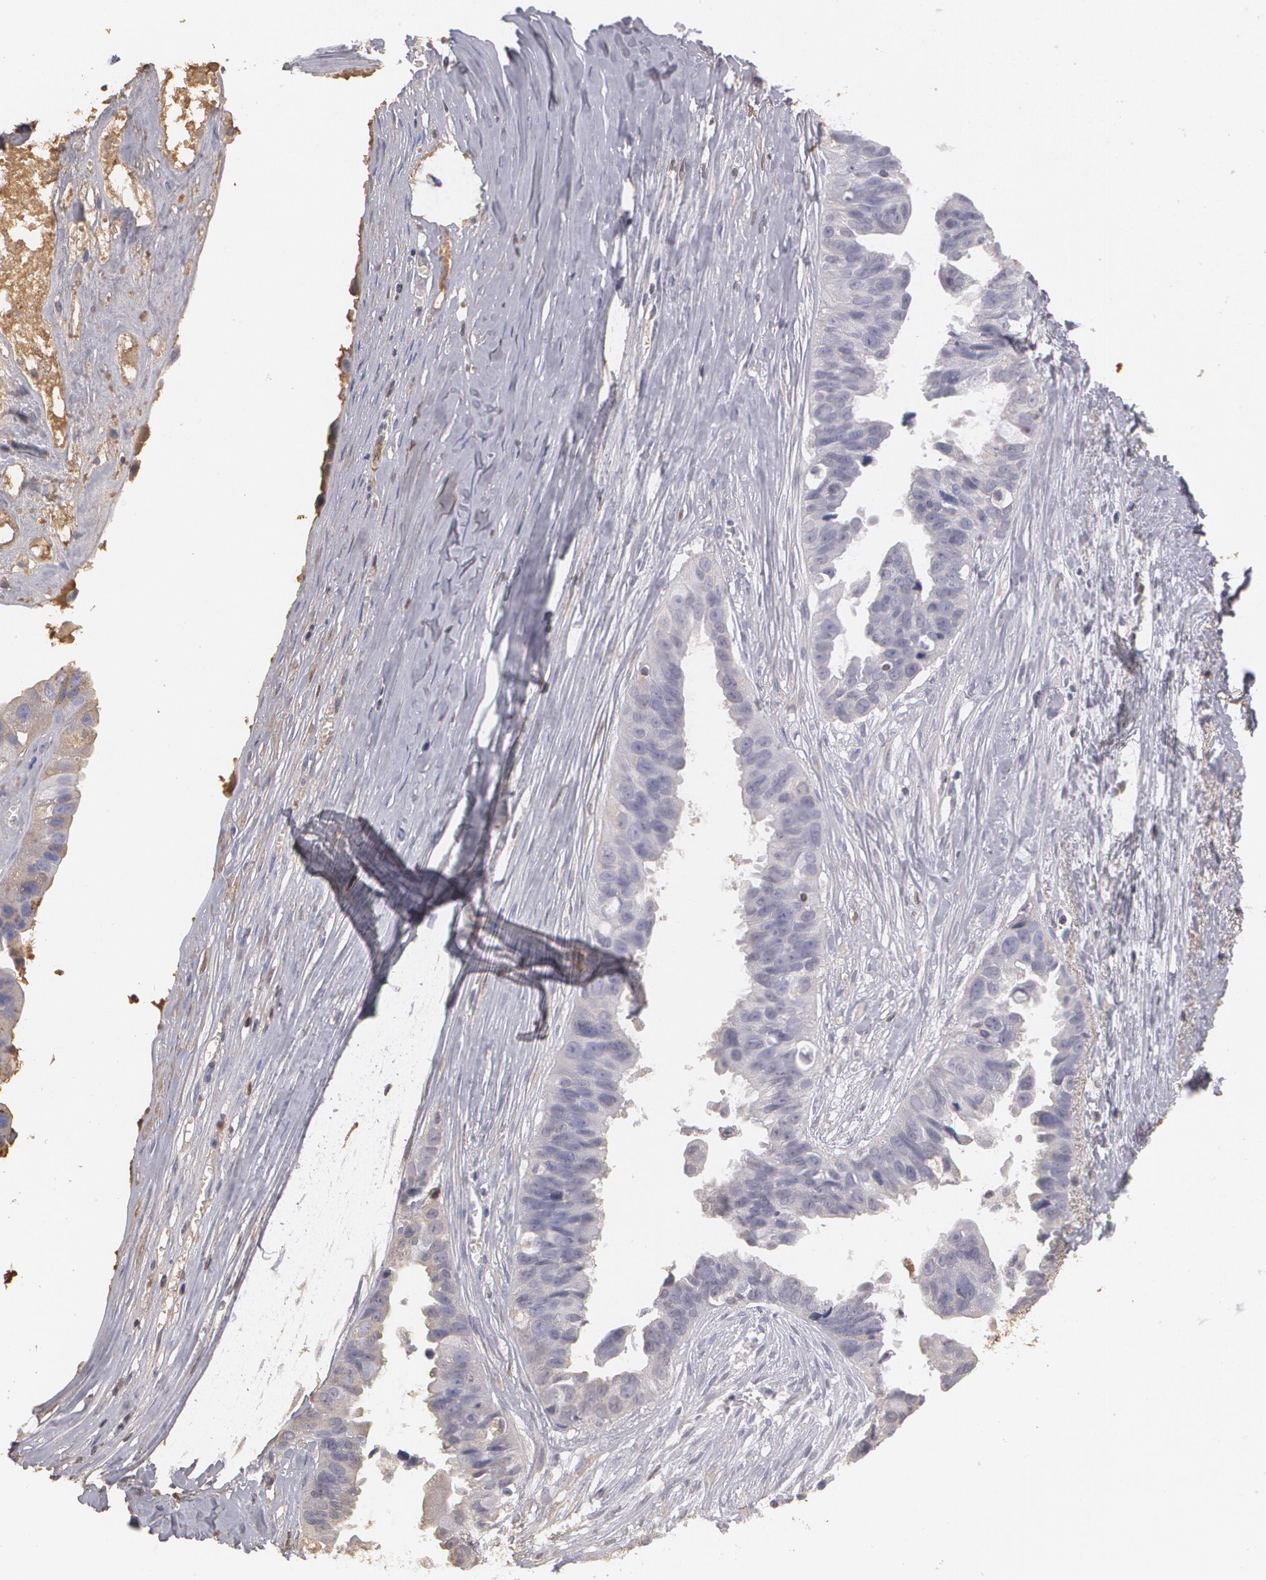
{"staining": {"intensity": "weak", "quantity": "<25%", "location": "cytoplasmic/membranous"}, "tissue": "ovarian cancer", "cell_type": "Tumor cells", "image_type": "cancer", "snomed": [{"axis": "morphology", "description": "Carcinoma, endometroid"}, {"axis": "topography", "description": "Ovary"}], "caption": "Immunohistochemistry (IHC) image of neoplastic tissue: human ovarian cancer stained with DAB (3,3'-diaminobenzidine) displays no significant protein expression in tumor cells.", "gene": "SERPINA1", "patient": {"sex": "female", "age": 85}}